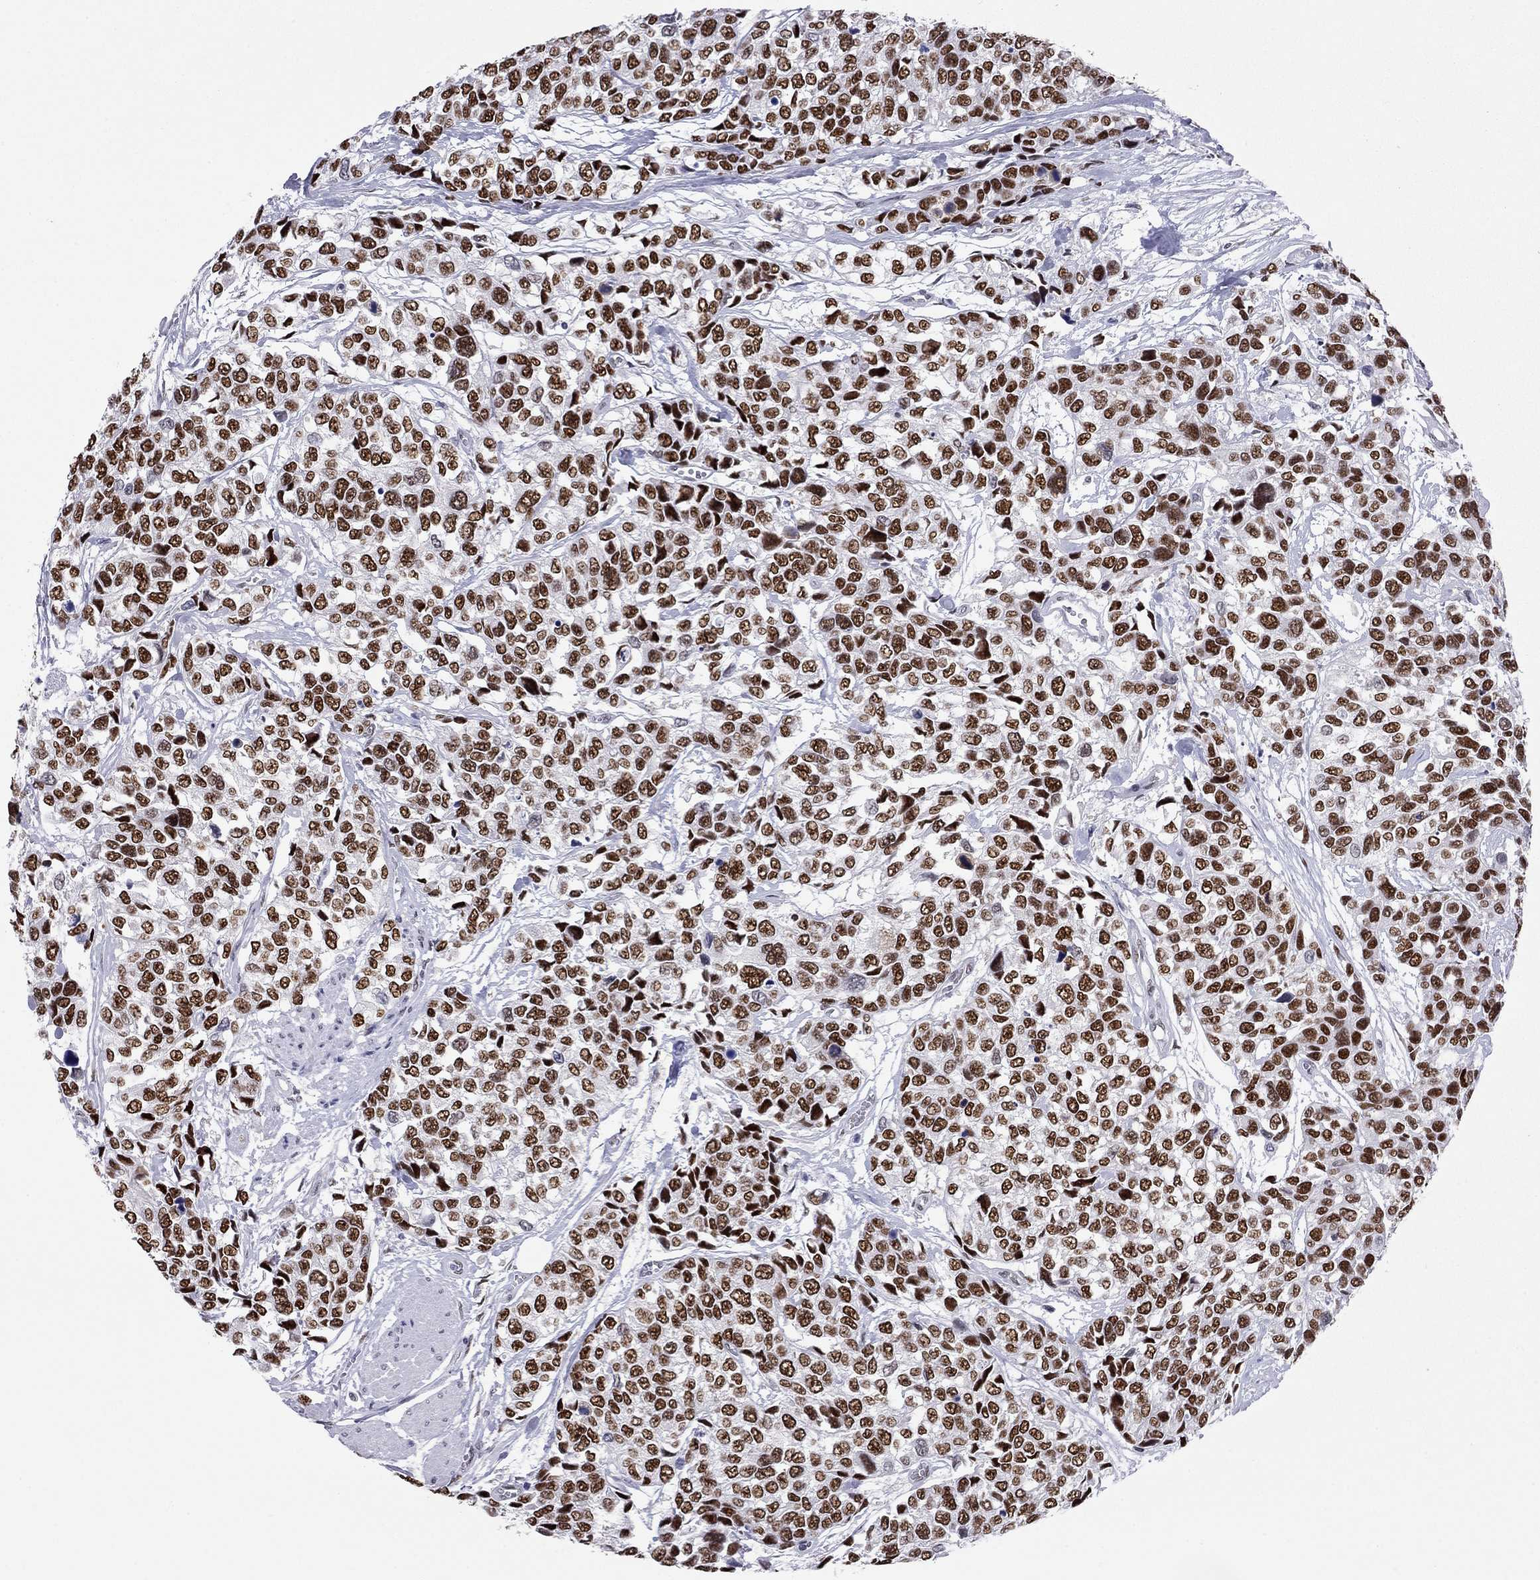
{"staining": {"intensity": "strong", "quantity": ">75%", "location": "nuclear"}, "tissue": "urothelial cancer", "cell_type": "Tumor cells", "image_type": "cancer", "snomed": [{"axis": "morphology", "description": "Urothelial carcinoma, High grade"}, {"axis": "topography", "description": "Urinary bladder"}], "caption": "Immunohistochemical staining of human urothelial carcinoma (high-grade) reveals strong nuclear protein positivity in approximately >75% of tumor cells.", "gene": "DOT1L", "patient": {"sex": "male", "age": 77}}